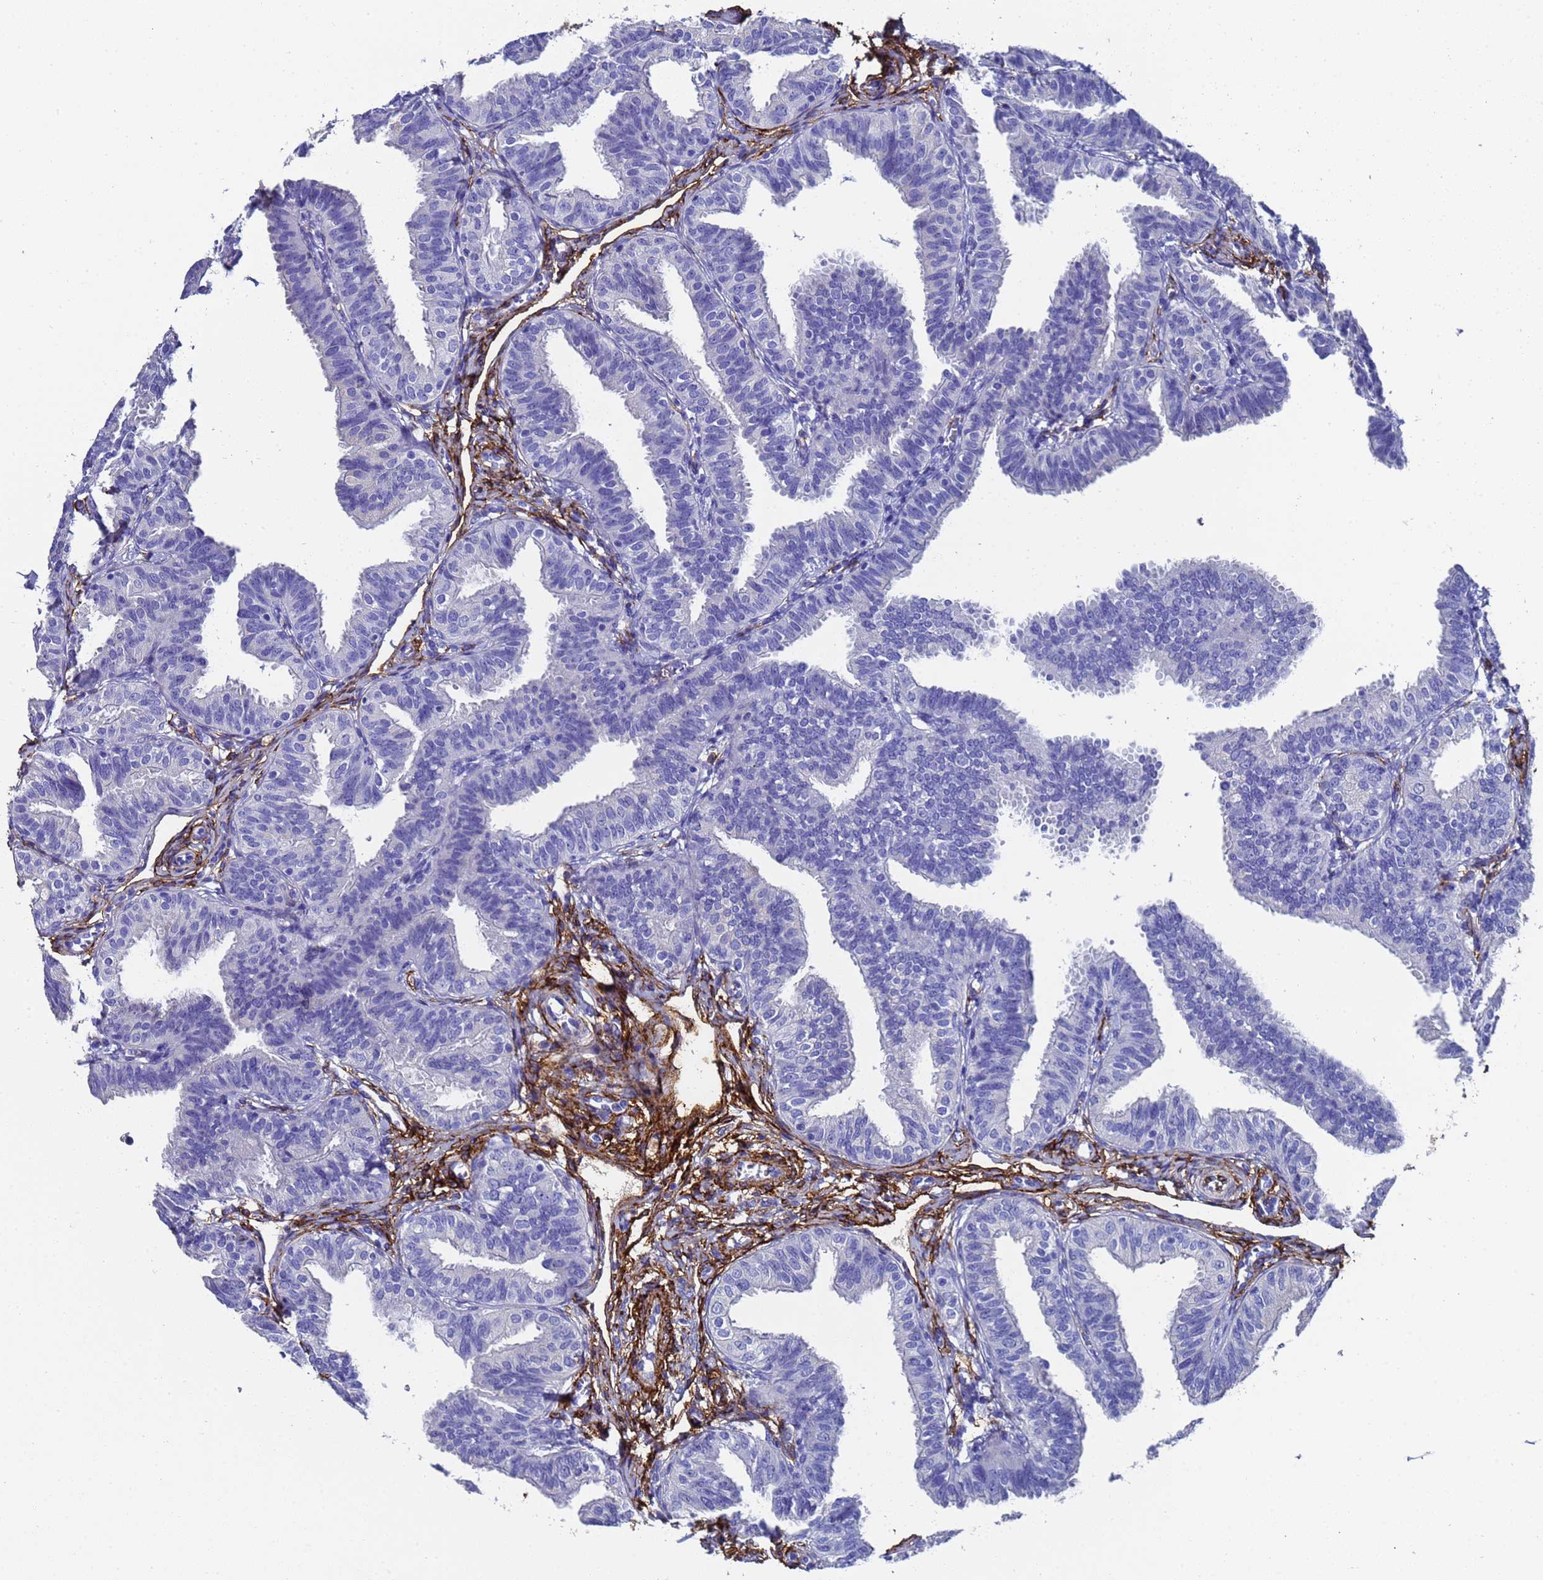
{"staining": {"intensity": "negative", "quantity": "none", "location": "none"}, "tissue": "fallopian tube", "cell_type": "Glandular cells", "image_type": "normal", "snomed": [{"axis": "morphology", "description": "Normal tissue, NOS"}, {"axis": "topography", "description": "Fallopian tube"}], "caption": "IHC of benign fallopian tube reveals no positivity in glandular cells. (Brightfield microscopy of DAB immunohistochemistry (IHC) at high magnification).", "gene": "ADIPOQ", "patient": {"sex": "female", "age": 35}}